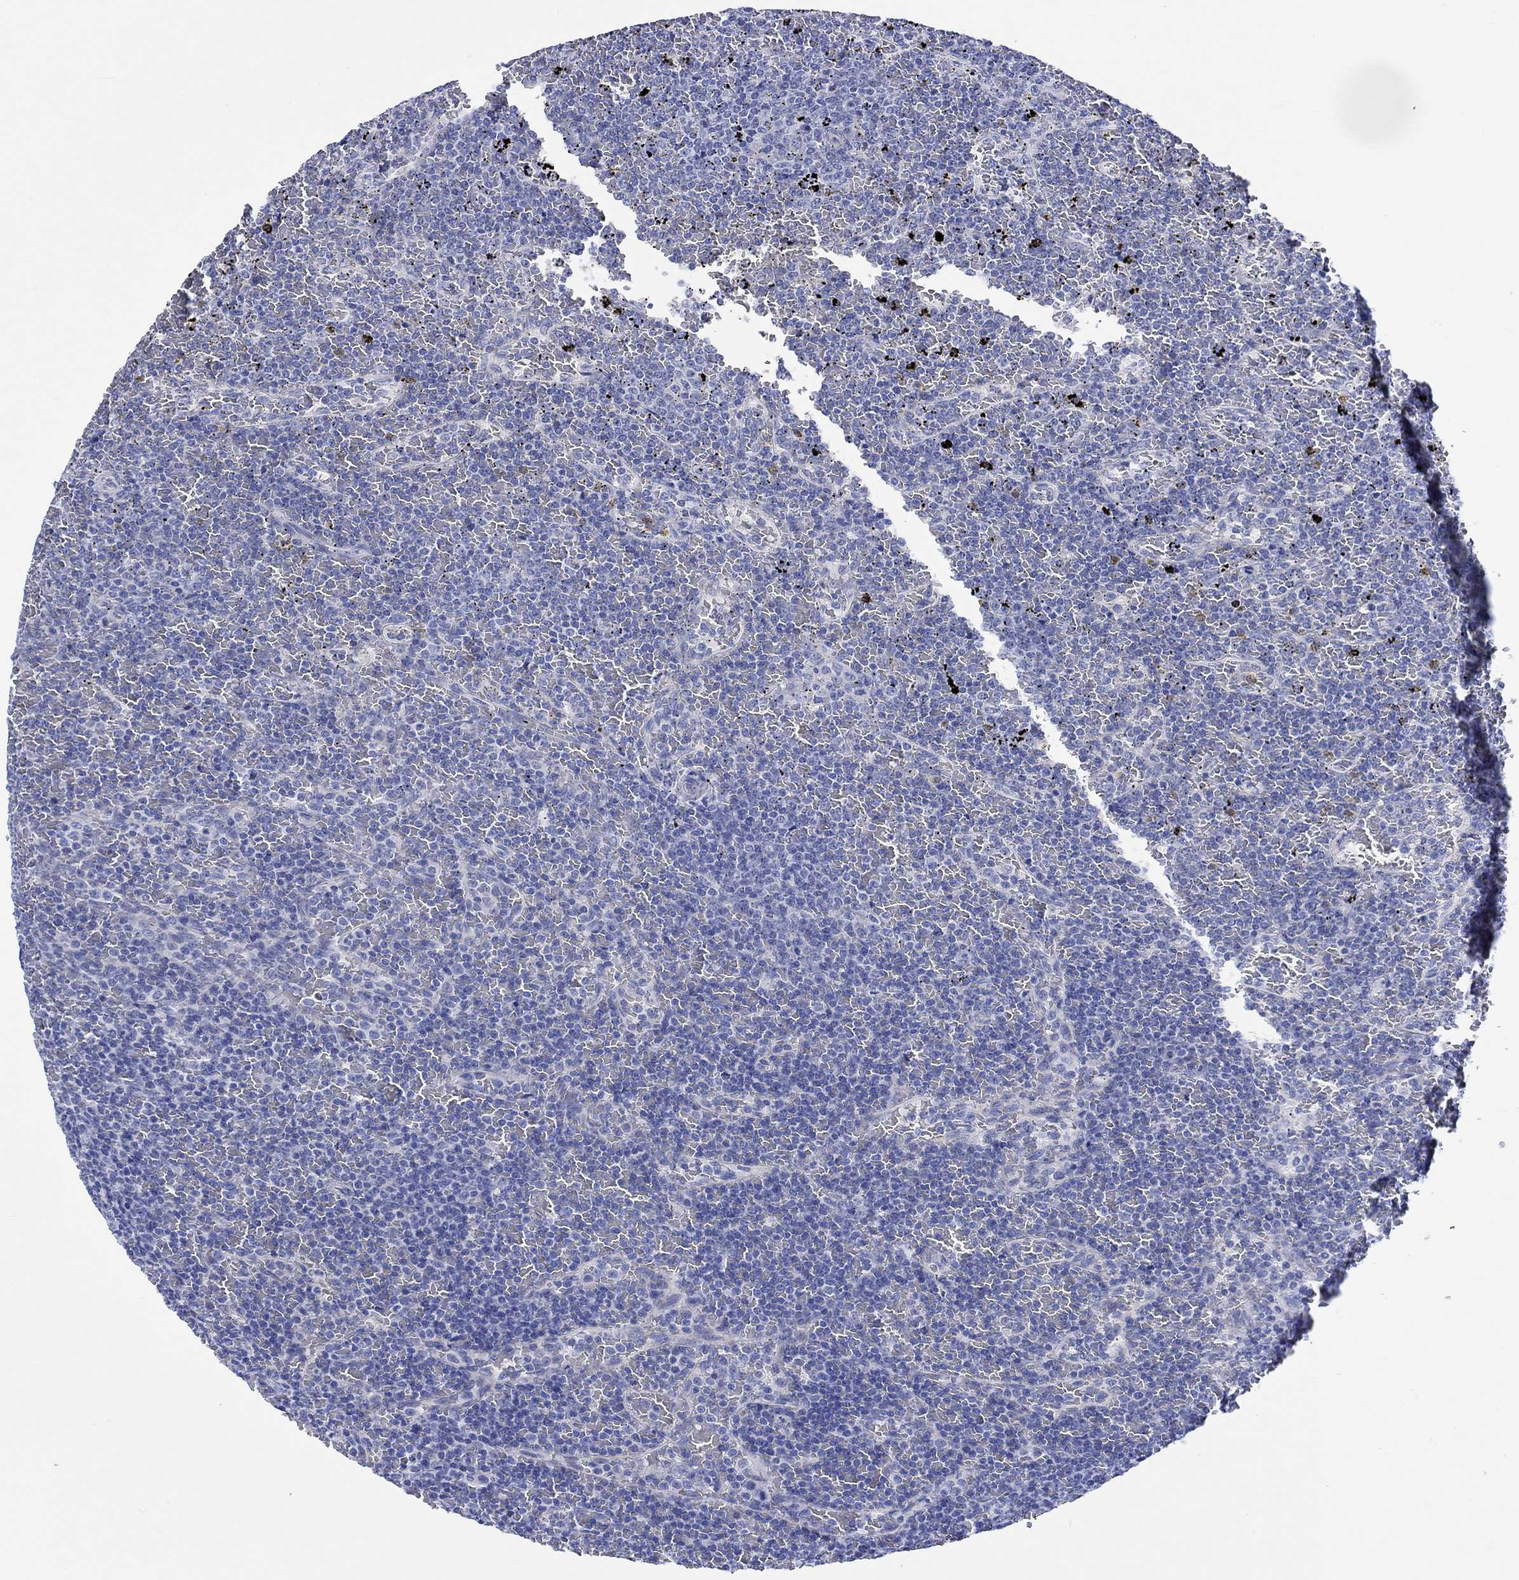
{"staining": {"intensity": "negative", "quantity": "none", "location": "none"}, "tissue": "lymphoma", "cell_type": "Tumor cells", "image_type": "cancer", "snomed": [{"axis": "morphology", "description": "Malignant lymphoma, non-Hodgkin's type, Low grade"}, {"axis": "topography", "description": "Spleen"}], "caption": "Protein analysis of lymphoma reveals no significant staining in tumor cells.", "gene": "HARBI1", "patient": {"sex": "female", "age": 77}}